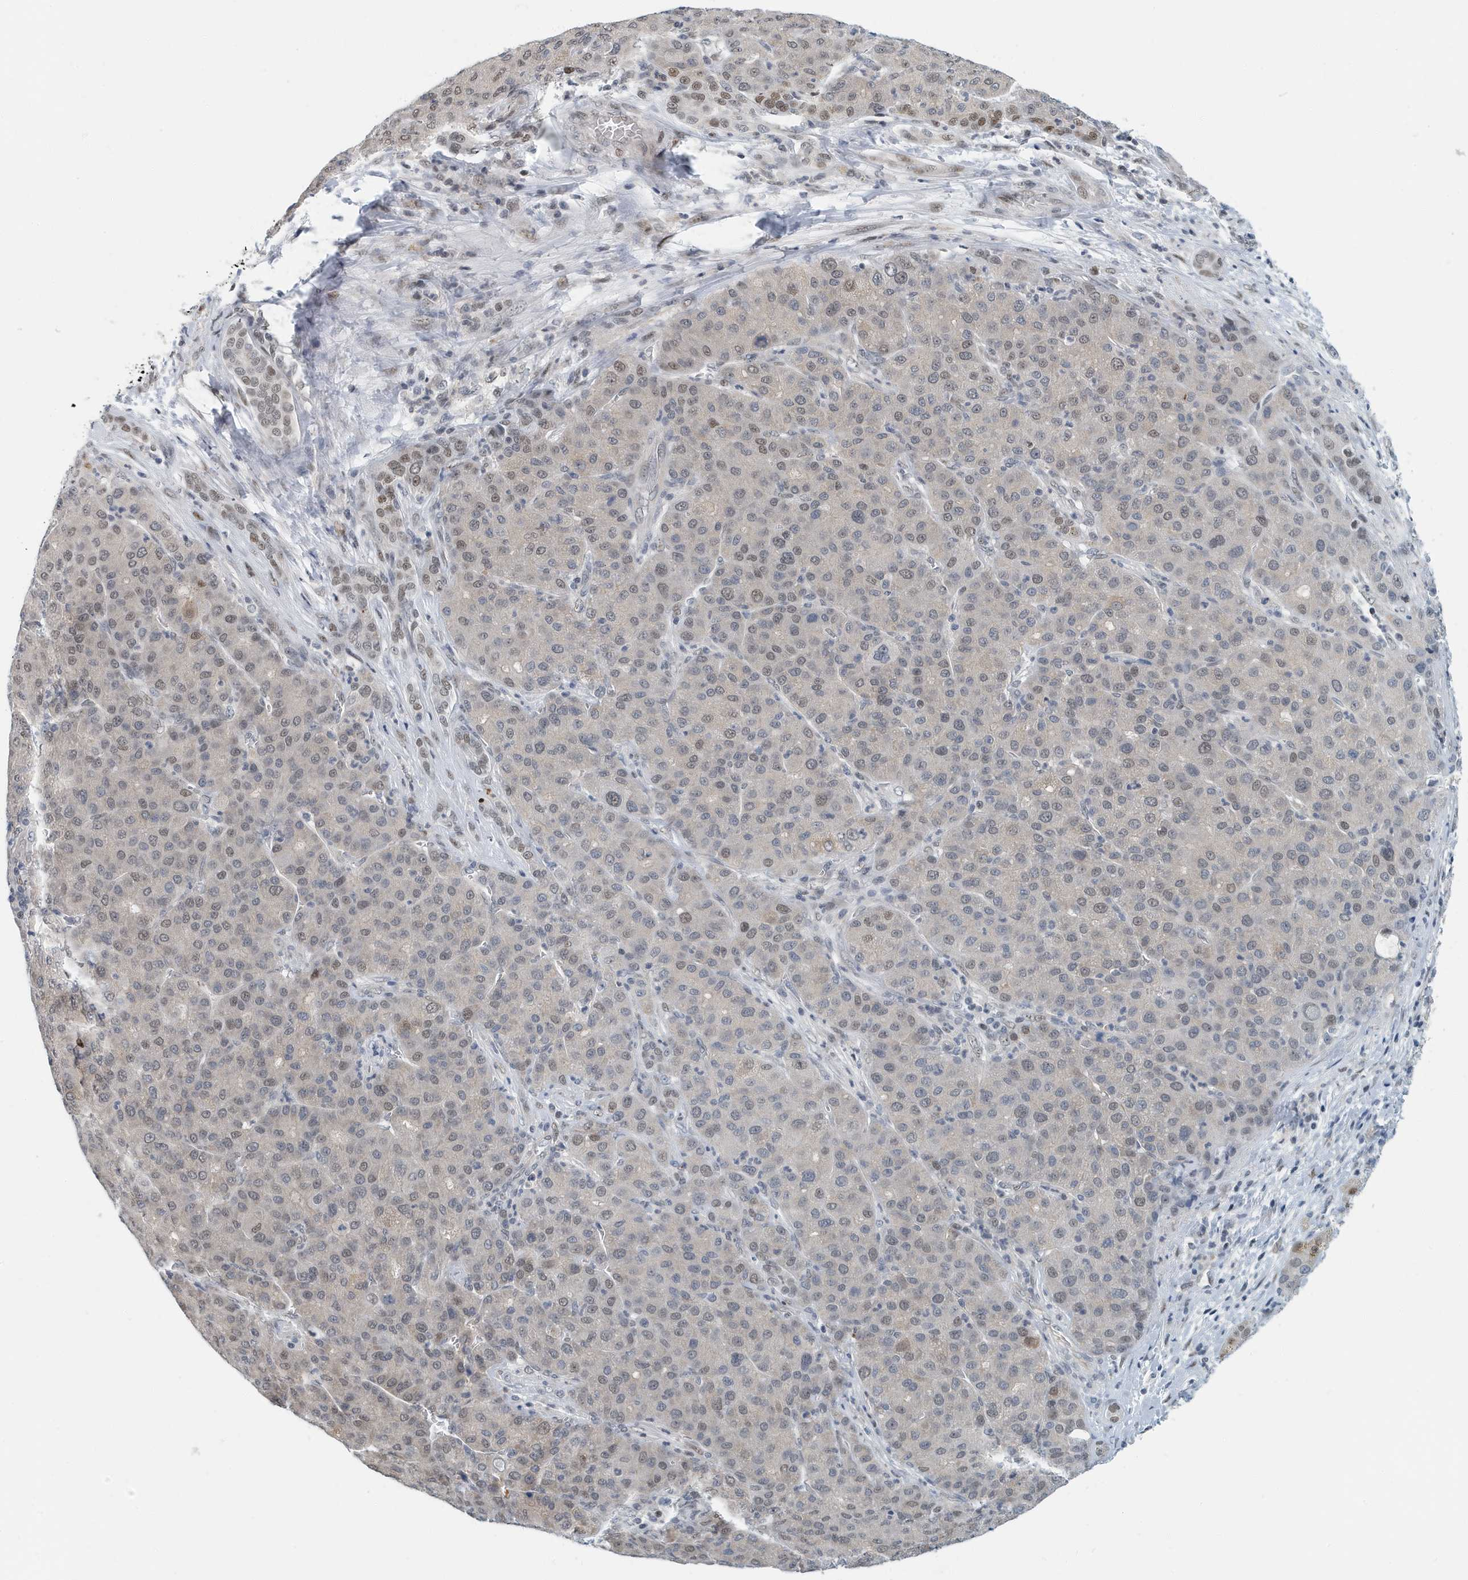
{"staining": {"intensity": "moderate", "quantity": "25%-75%", "location": "nuclear"}, "tissue": "liver cancer", "cell_type": "Tumor cells", "image_type": "cancer", "snomed": [{"axis": "morphology", "description": "Carcinoma, Hepatocellular, NOS"}, {"axis": "topography", "description": "Liver"}], "caption": "This histopathology image demonstrates immunohistochemistry staining of liver hepatocellular carcinoma, with medium moderate nuclear staining in approximately 25%-75% of tumor cells.", "gene": "KIF15", "patient": {"sex": "male", "age": 65}}